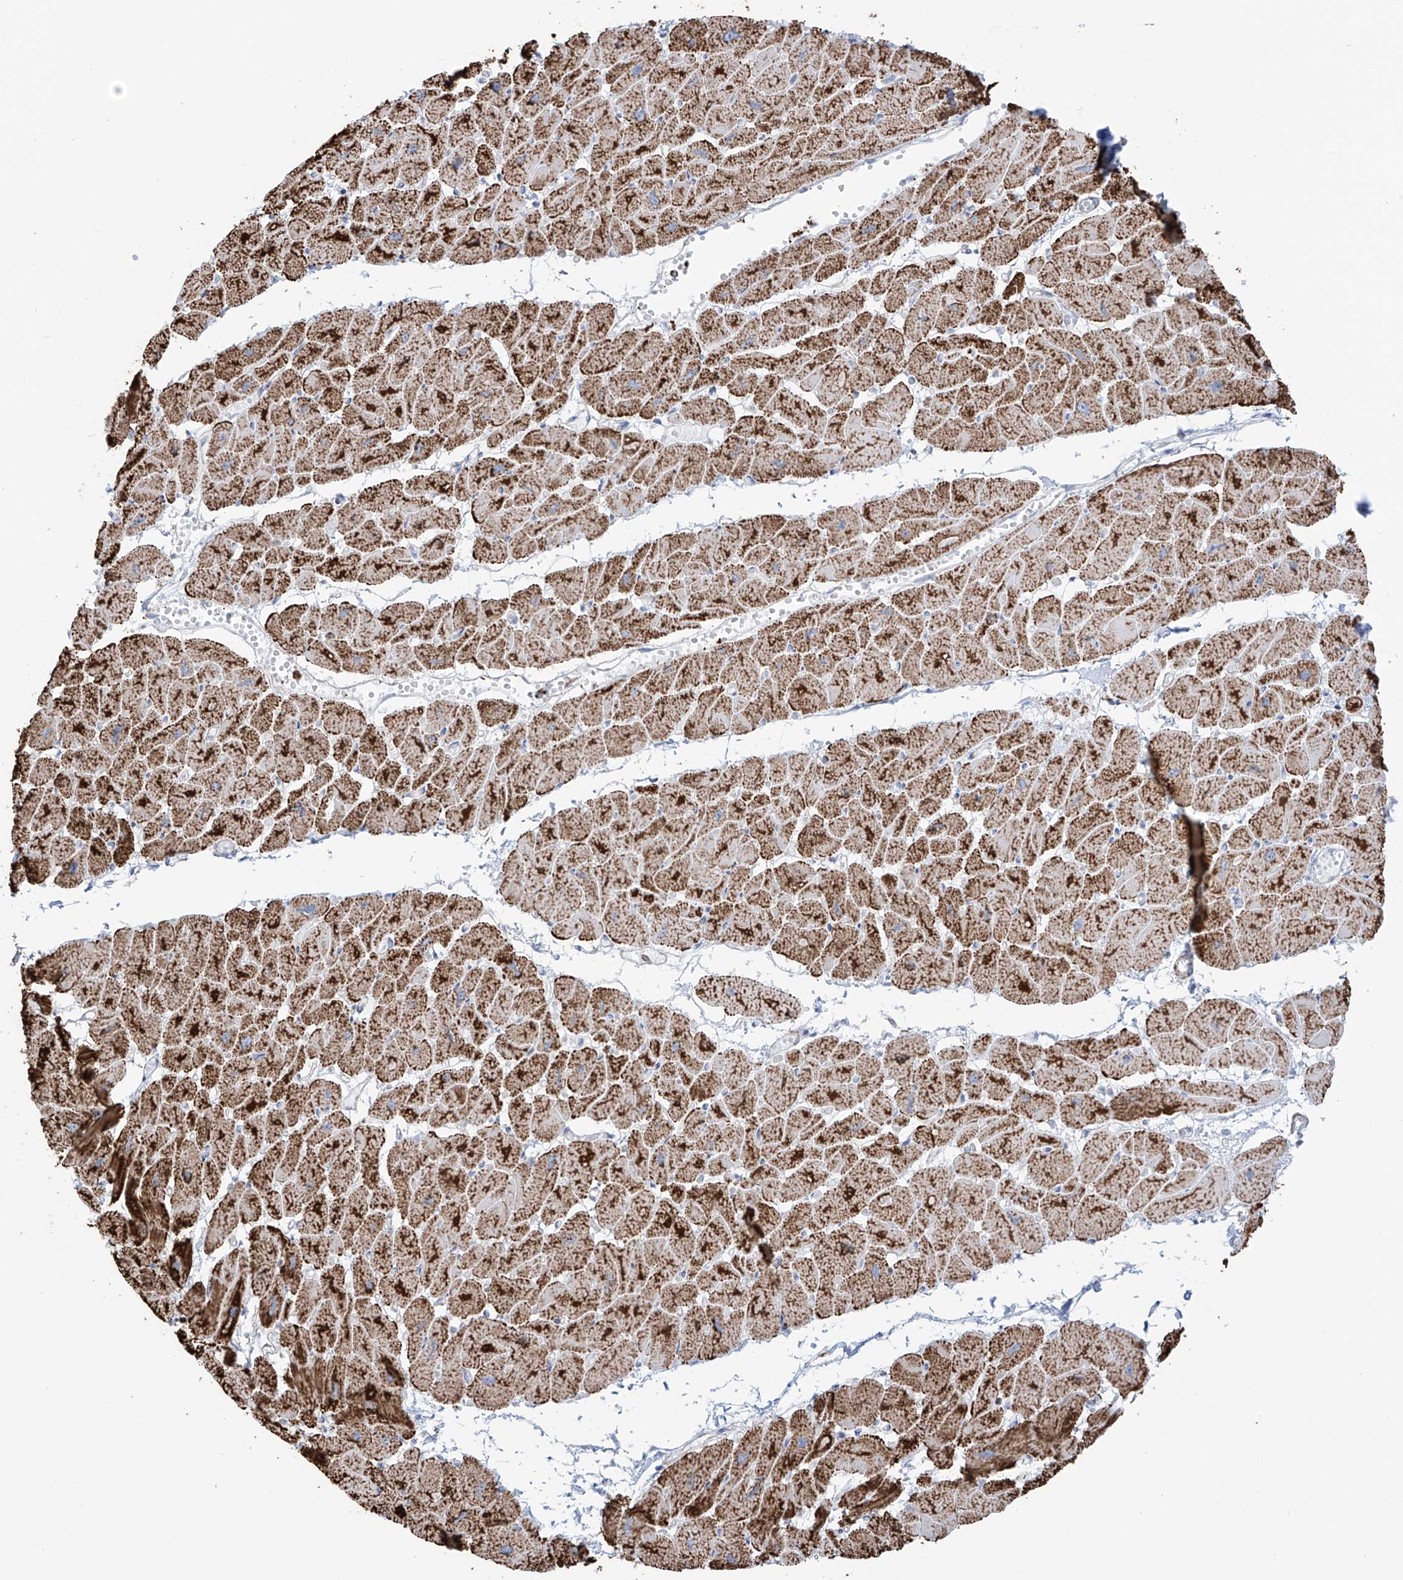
{"staining": {"intensity": "strong", "quantity": ">75%", "location": "cytoplasmic/membranous"}, "tissue": "heart muscle", "cell_type": "Cardiomyocytes", "image_type": "normal", "snomed": [{"axis": "morphology", "description": "Normal tissue, NOS"}, {"axis": "topography", "description": "Heart"}], "caption": "Immunohistochemical staining of normal heart muscle exhibits high levels of strong cytoplasmic/membranous staining in about >75% of cardiomyocytes.", "gene": "XKR3", "patient": {"sex": "female", "age": 54}}